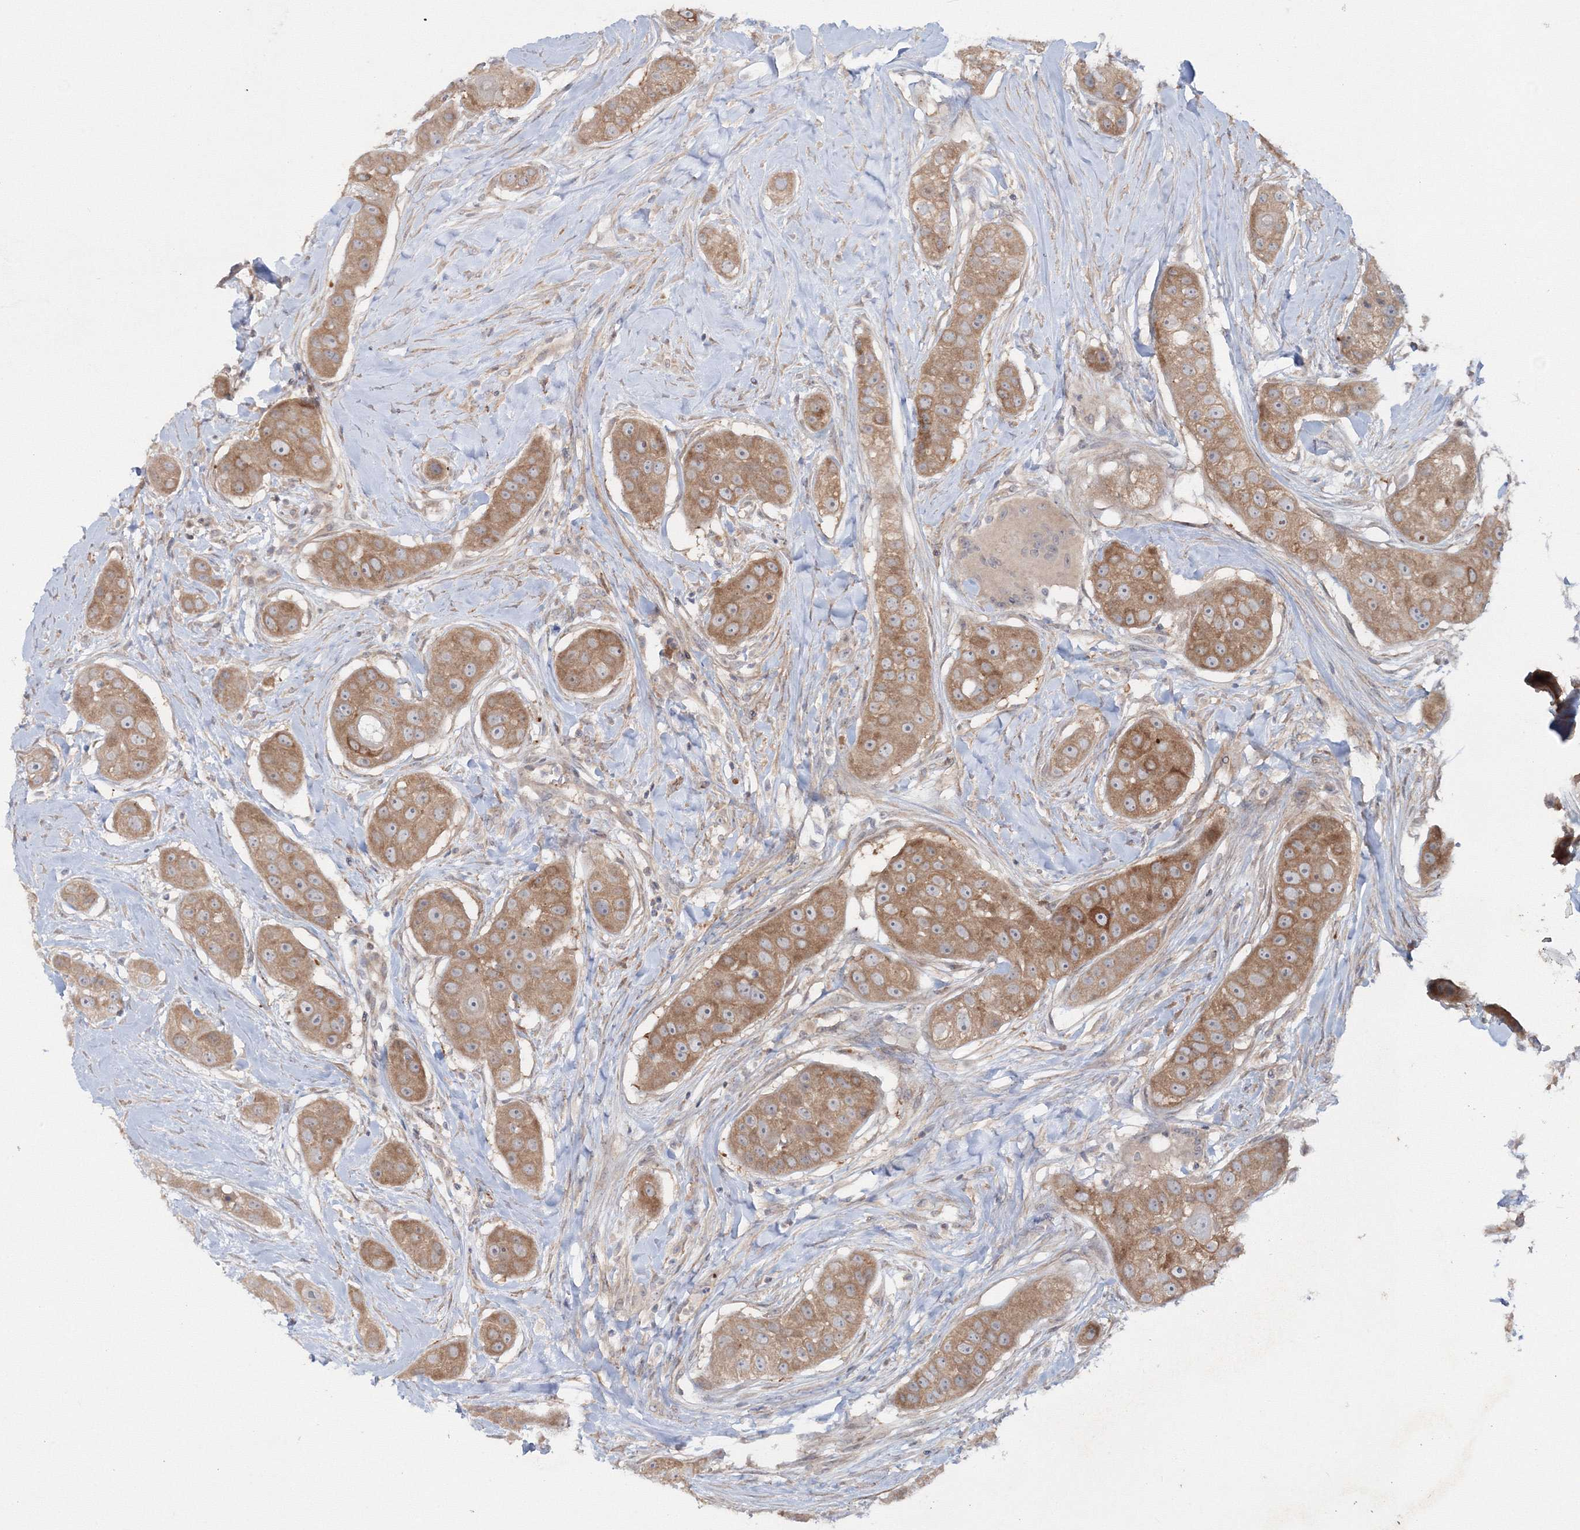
{"staining": {"intensity": "moderate", "quantity": ">75%", "location": "cytoplasmic/membranous"}, "tissue": "head and neck cancer", "cell_type": "Tumor cells", "image_type": "cancer", "snomed": [{"axis": "morphology", "description": "Normal tissue, NOS"}, {"axis": "morphology", "description": "Squamous cell carcinoma, NOS"}, {"axis": "topography", "description": "Skeletal muscle"}, {"axis": "topography", "description": "Head-Neck"}], "caption": "A high-resolution histopathology image shows IHC staining of head and neck squamous cell carcinoma, which exhibits moderate cytoplasmic/membranous expression in about >75% of tumor cells.", "gene": "IPMK", "patient": {"sex": "male", "age": 51}}